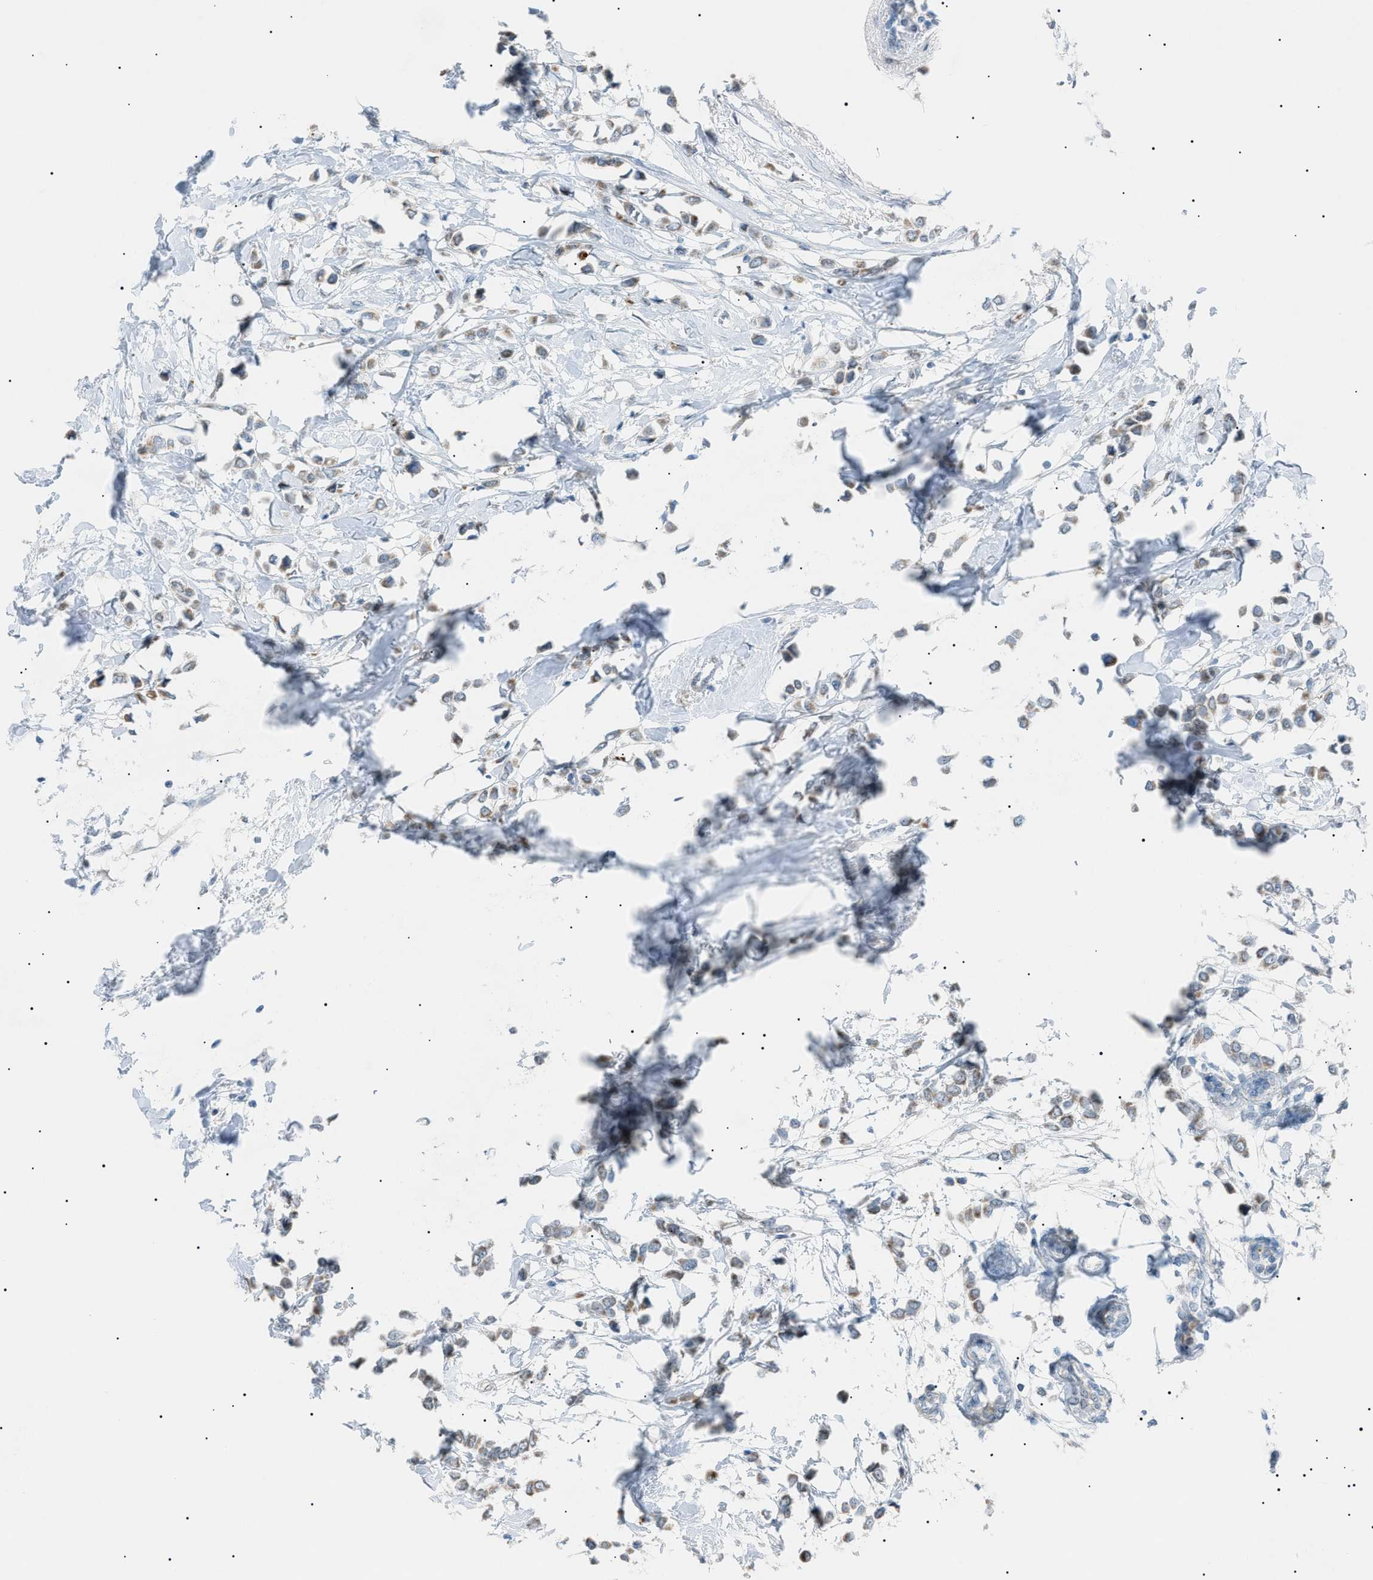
{"staining": {"intensity": "weak", "quantity": ">75%", "location": "cytoplasmic/membranous"}, "tissue": "breast cancer", "cell_type": "Tumor cells", "image_type": "cancer", "snomed": [{"axis": "morphology", "description": "Lobular carcinoma"}, {"axis": "topography", "description": "Breast"}], "caption": "Human breast lobular carcinoma stained with a protein marker reveals weak staining in tumor cells.", "gene": "ZNF516", "patient": {"sex": "female", "age": 51}}